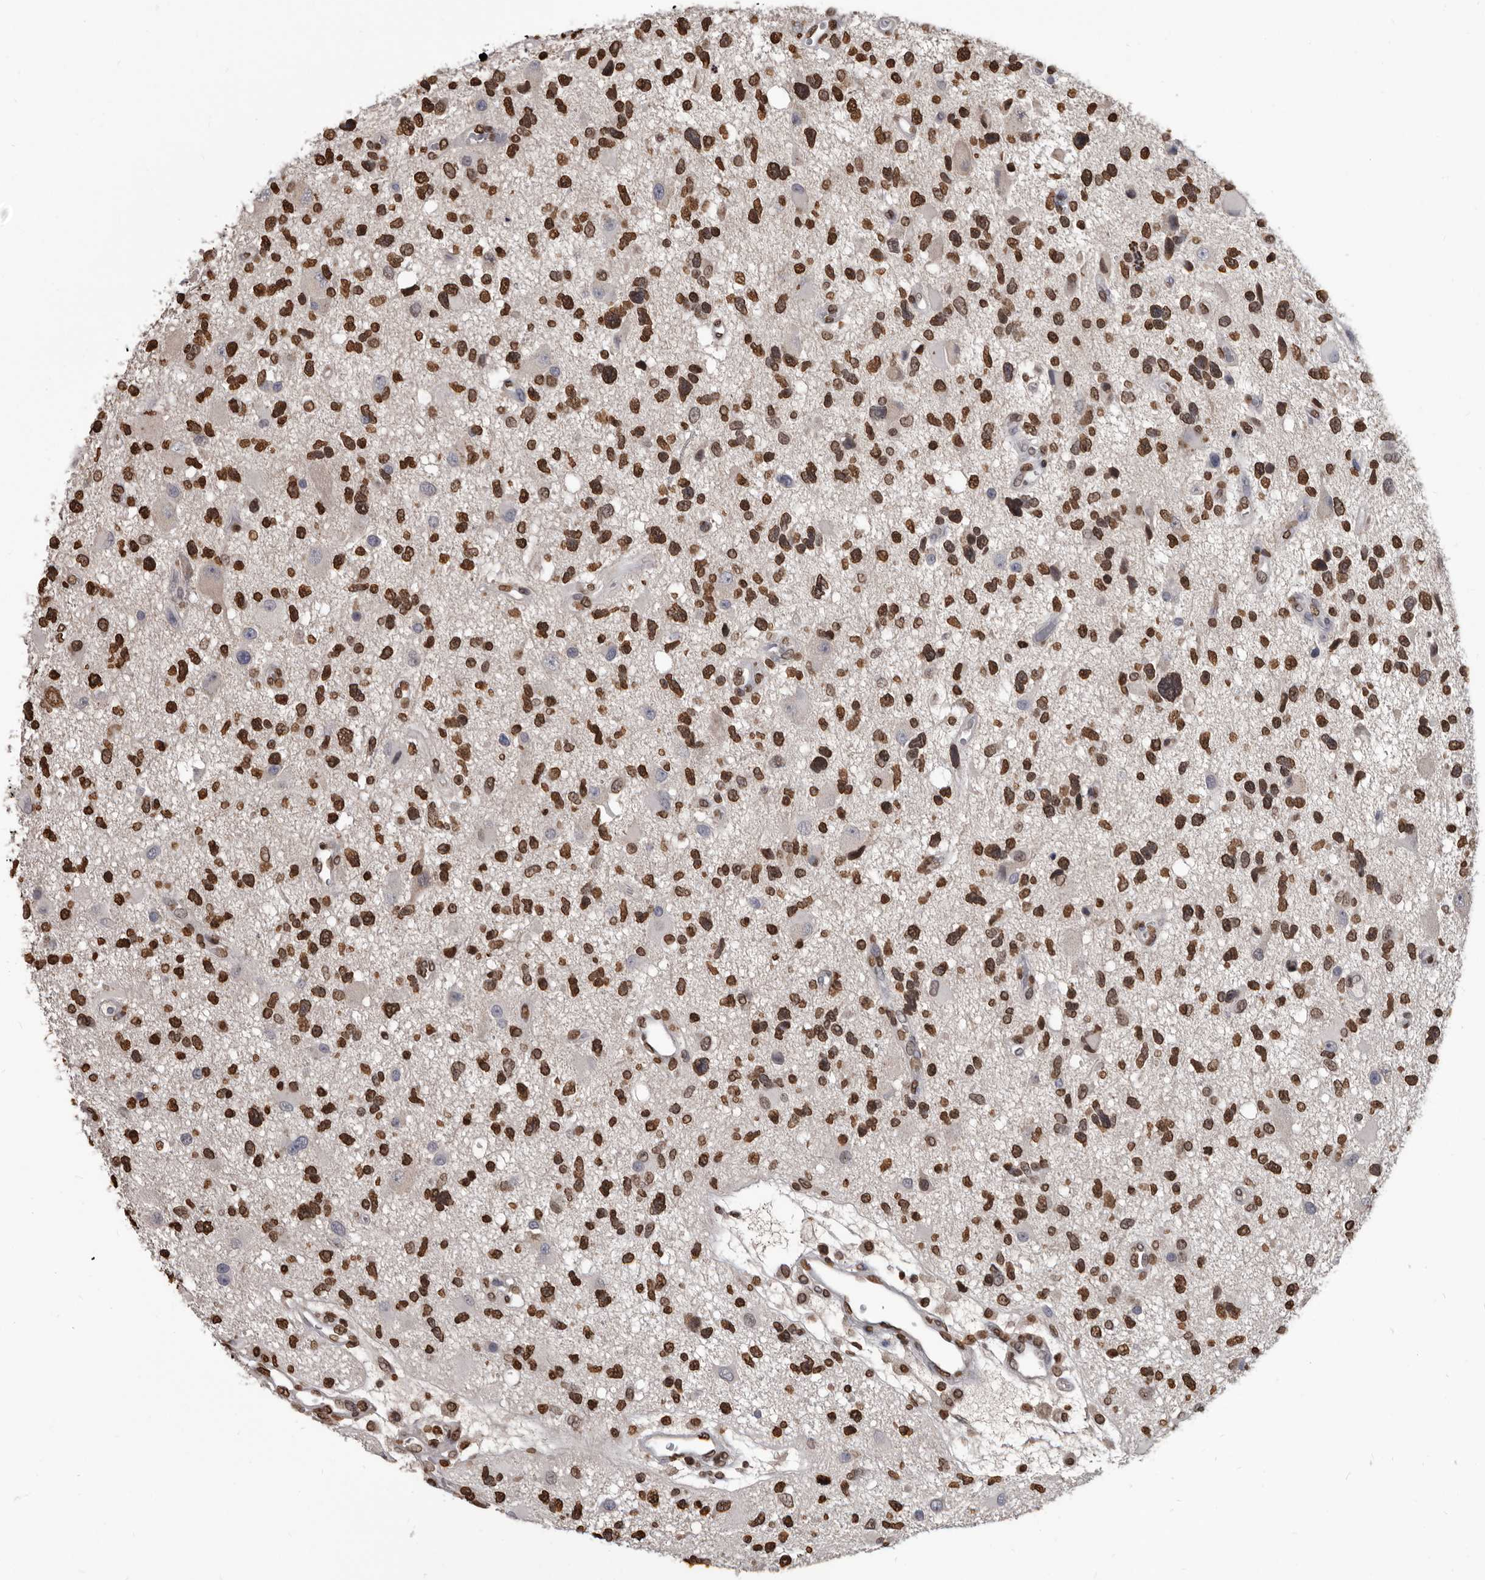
{"staining": {"intensity": "strong", "quantity": ">75%", "location": "nuclear"}, "tissue": "glioma", "cell_type": "Tumor cells", "image_type": "cancer", "snomed": [{"axis": "morphology", "description": "Glioma, malignant, High grade"}, {"axis": "topography", "description": "Brain"}], "caption": "IHC of human malignant glioma (high-grade) reveals high levels of strong nuclear staining in about >75% of tumor cells.", "gene": "AHR", "patient": {"sex": "male", "age": 33}}